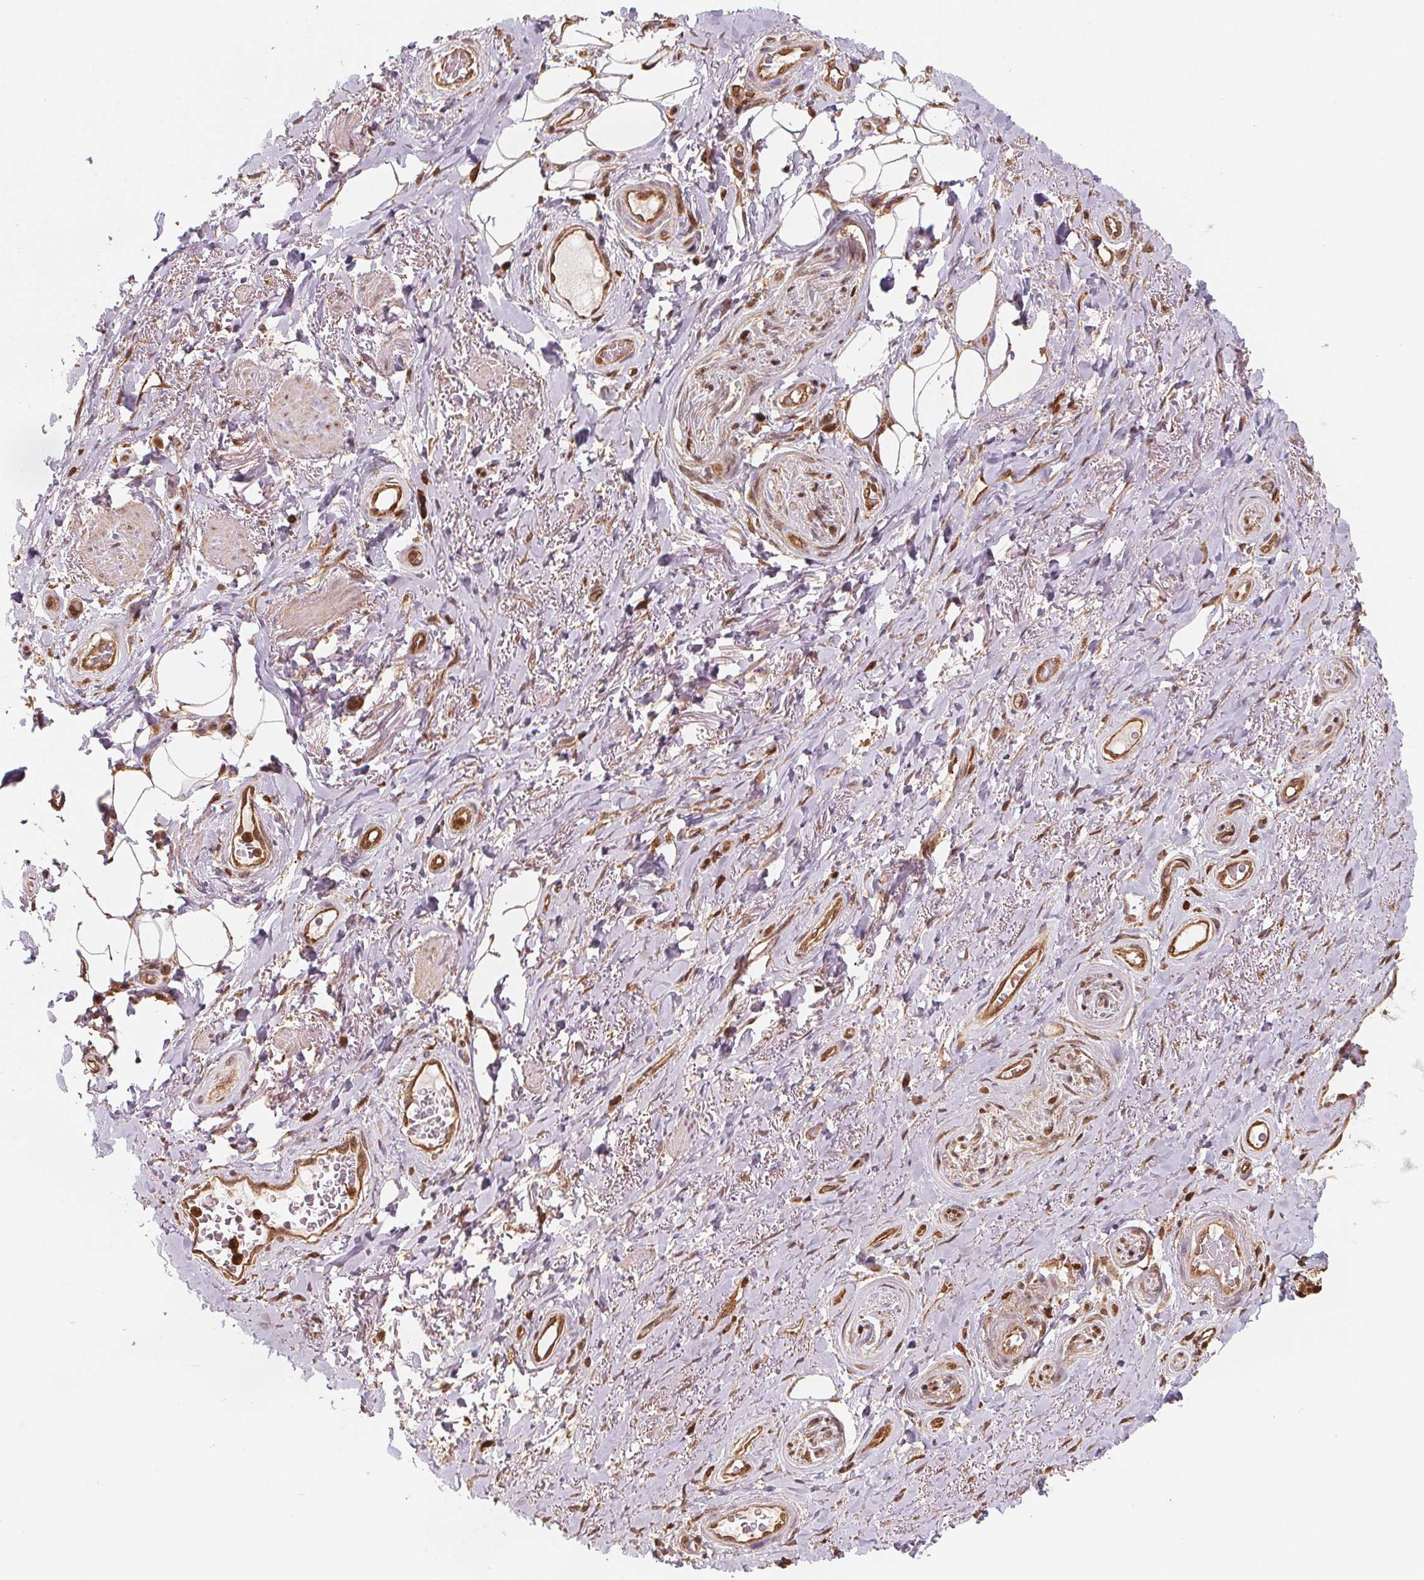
{"staining": {"intensity": "strong", "quantity": "<25%", "location": "nuclear"}, "tissue": "adipose tissue", "cell_type": "Adipocytes", "image_type": "normal", "snomed": [{"axis": "morphology", "description": "Normal tissue, NOS"}, {"axis": "topography", "description": "Anal"}, {"axis": "topography", "description": "Peripheral nerve tissue"}], "caption": "IHC (DAB (3,3'-diaminobenzidine)) staining of unremarkable human adipose tissue exhibits strong nuclear protein expression in about <25% of adipocytes.", "gene": "ENO1", "patient": {"sex": "male", "age": 53}}